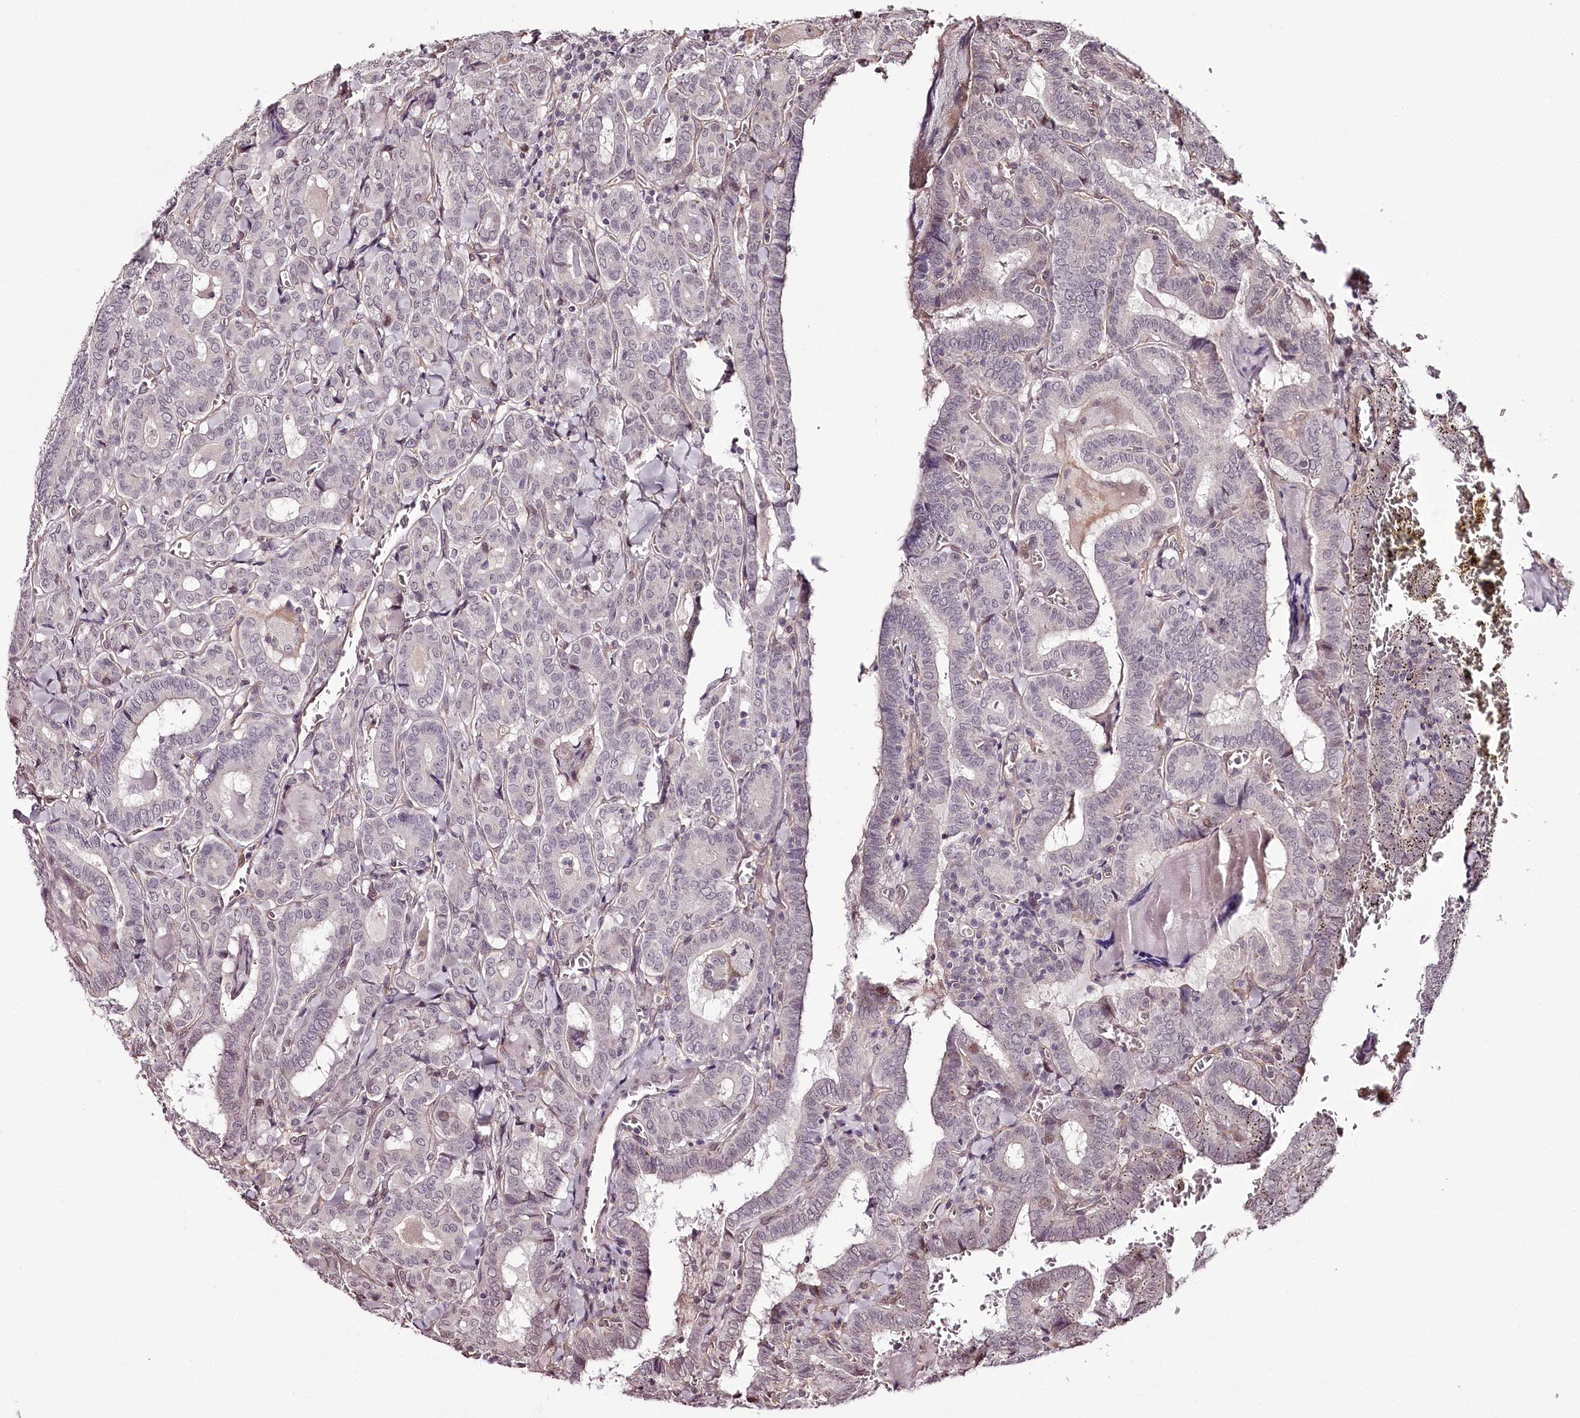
{"staining": {"intensity": "weak", "quantity": "<25%", "location": "cytoplasmic/membranous,nuclear"}, "tissue": "thyroid cancer", "cell_type": "Tumor cells", "image_type": "cancer", "snomed": [{"axis": "morphology", "description": "Papillary adenocarcinoma, NOS"}, {"axis": "topography", "description": "Thyroid gland"}], "caption": "A high-resolution micrograph shows immunohistochemistry staining of papillary adenocarcinoma (thyroid), which displays no significant expression in tumor cells.", "gene": "TTC33", "patient": {"sex": "female", "age": 72}}